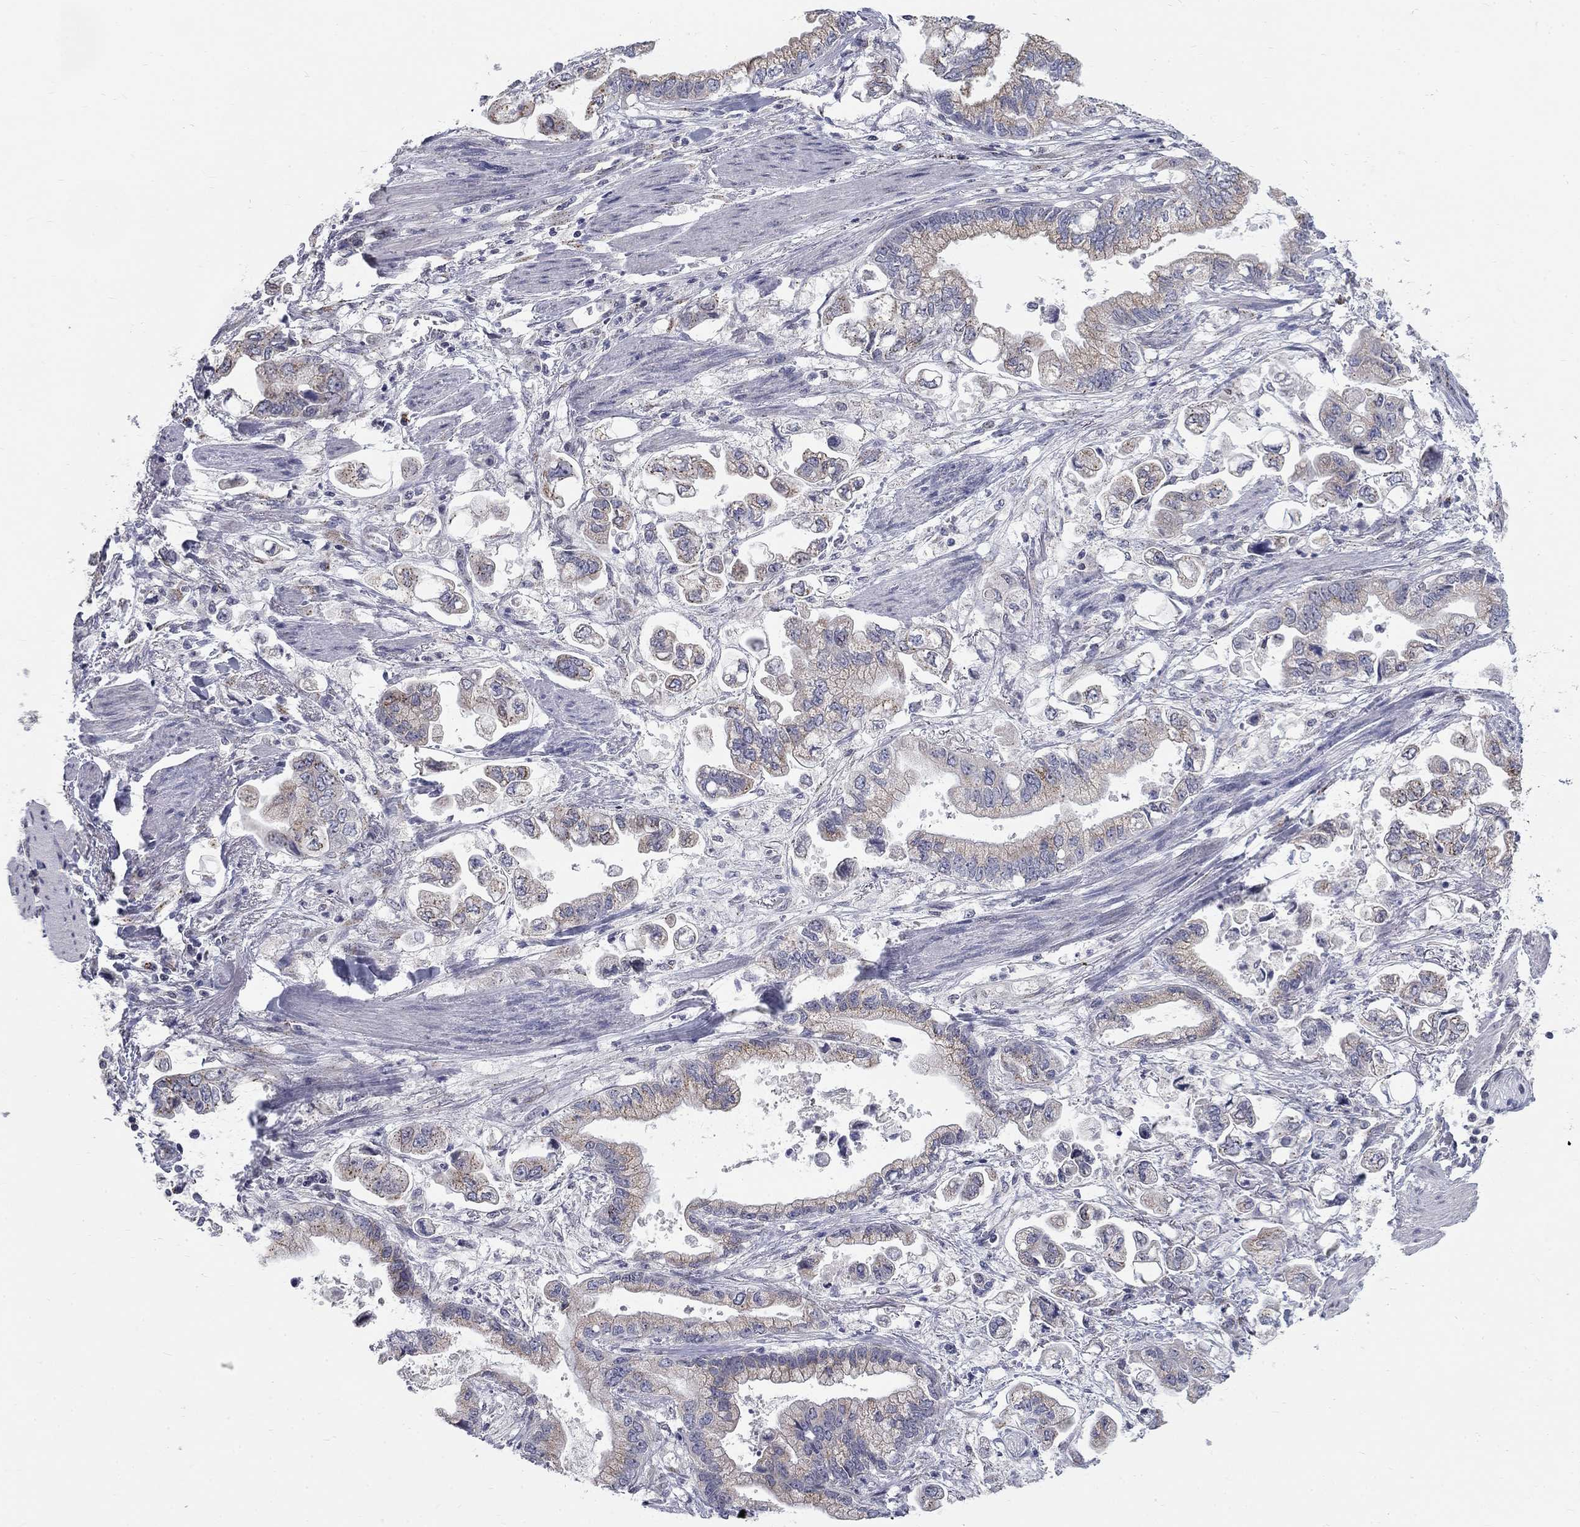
{"staining": {"intensity": "weak", "quantity": "25%-75%", "location": "cytoplasmic/membranous"}, "tissue": "stomach cancer", "cell_type": "Tumor cells", "image_type": "cancer", "snomed": [{"axis": "morphology", "description": "Normal tissue, NOS"}, {"axis": "morphology", "description": "Adenocarcinoma, NOS"}, {"axis": "topography", "description": "Stomach"}], "caption": "Stomach cancer was stained to show a protein in brown. There is low levels of weak cytoplasmic/membranous expression in approximately 25%-75% of tumor cells. (IHC, brightfield microscopy, high magnification).", "gene": "PANK3", "patient": {"sex": "male", "age": 62}}